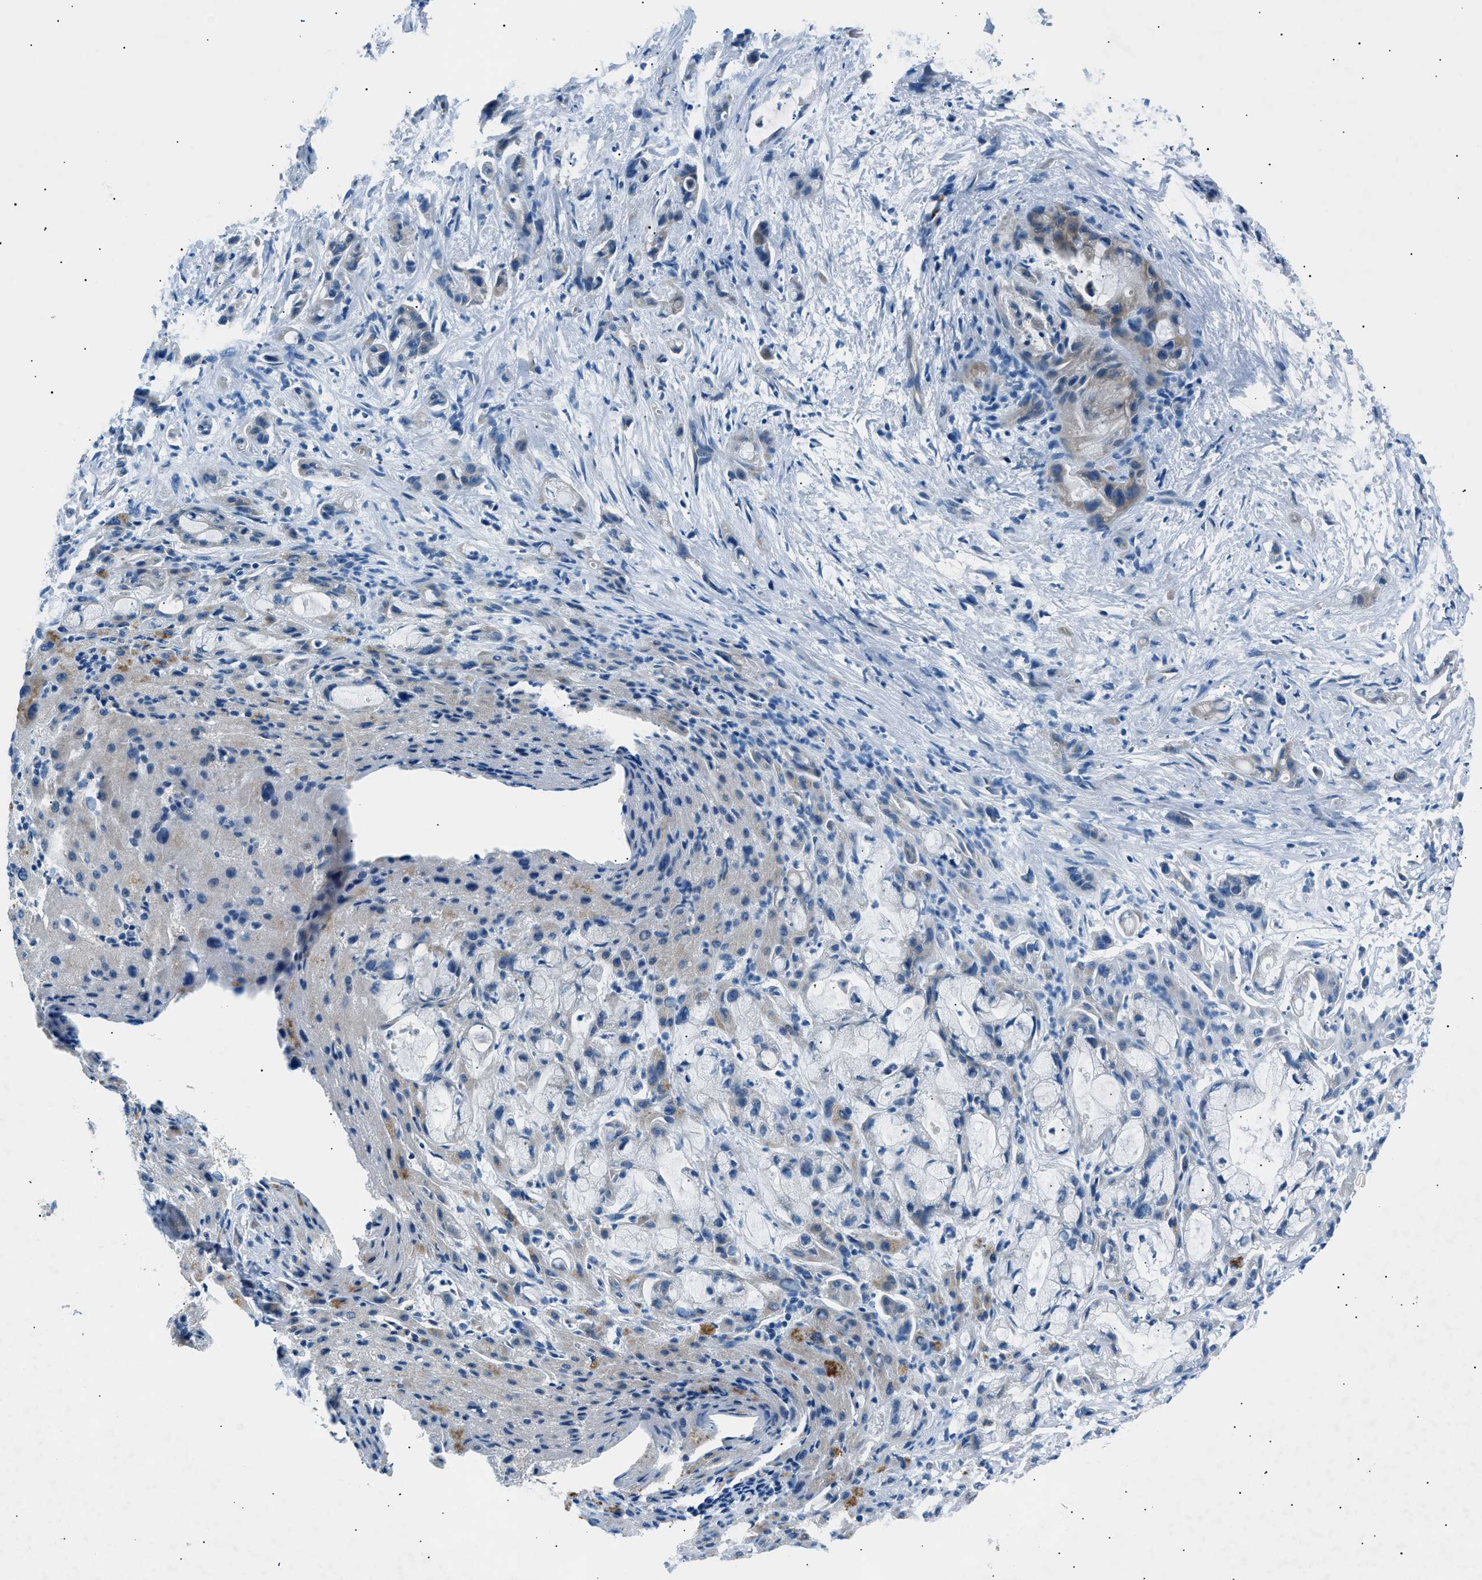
{"staining": {"intensity": "weak", "quantity": "<25%", "location": "cytoplasmic/membranous"}, "tissue": "liver cancer", "cell_type": "Tumor cells", "image_type": "cancer", "snomed": [{"axis": "morphology", "description": "Cholangiocarcinoma"}, {"axis": "topography", "description": "Liver"}], "caption": "This photomicrograph is of liver cancer (cholangiocarcinoma) stained with immunohistochemistry to label a protein in brown with the nuclei are counter-stained blue. There is no staining in tumor cells.", "gene": "LRRC37B", "patient": {"sex": "female", "age": 72}}